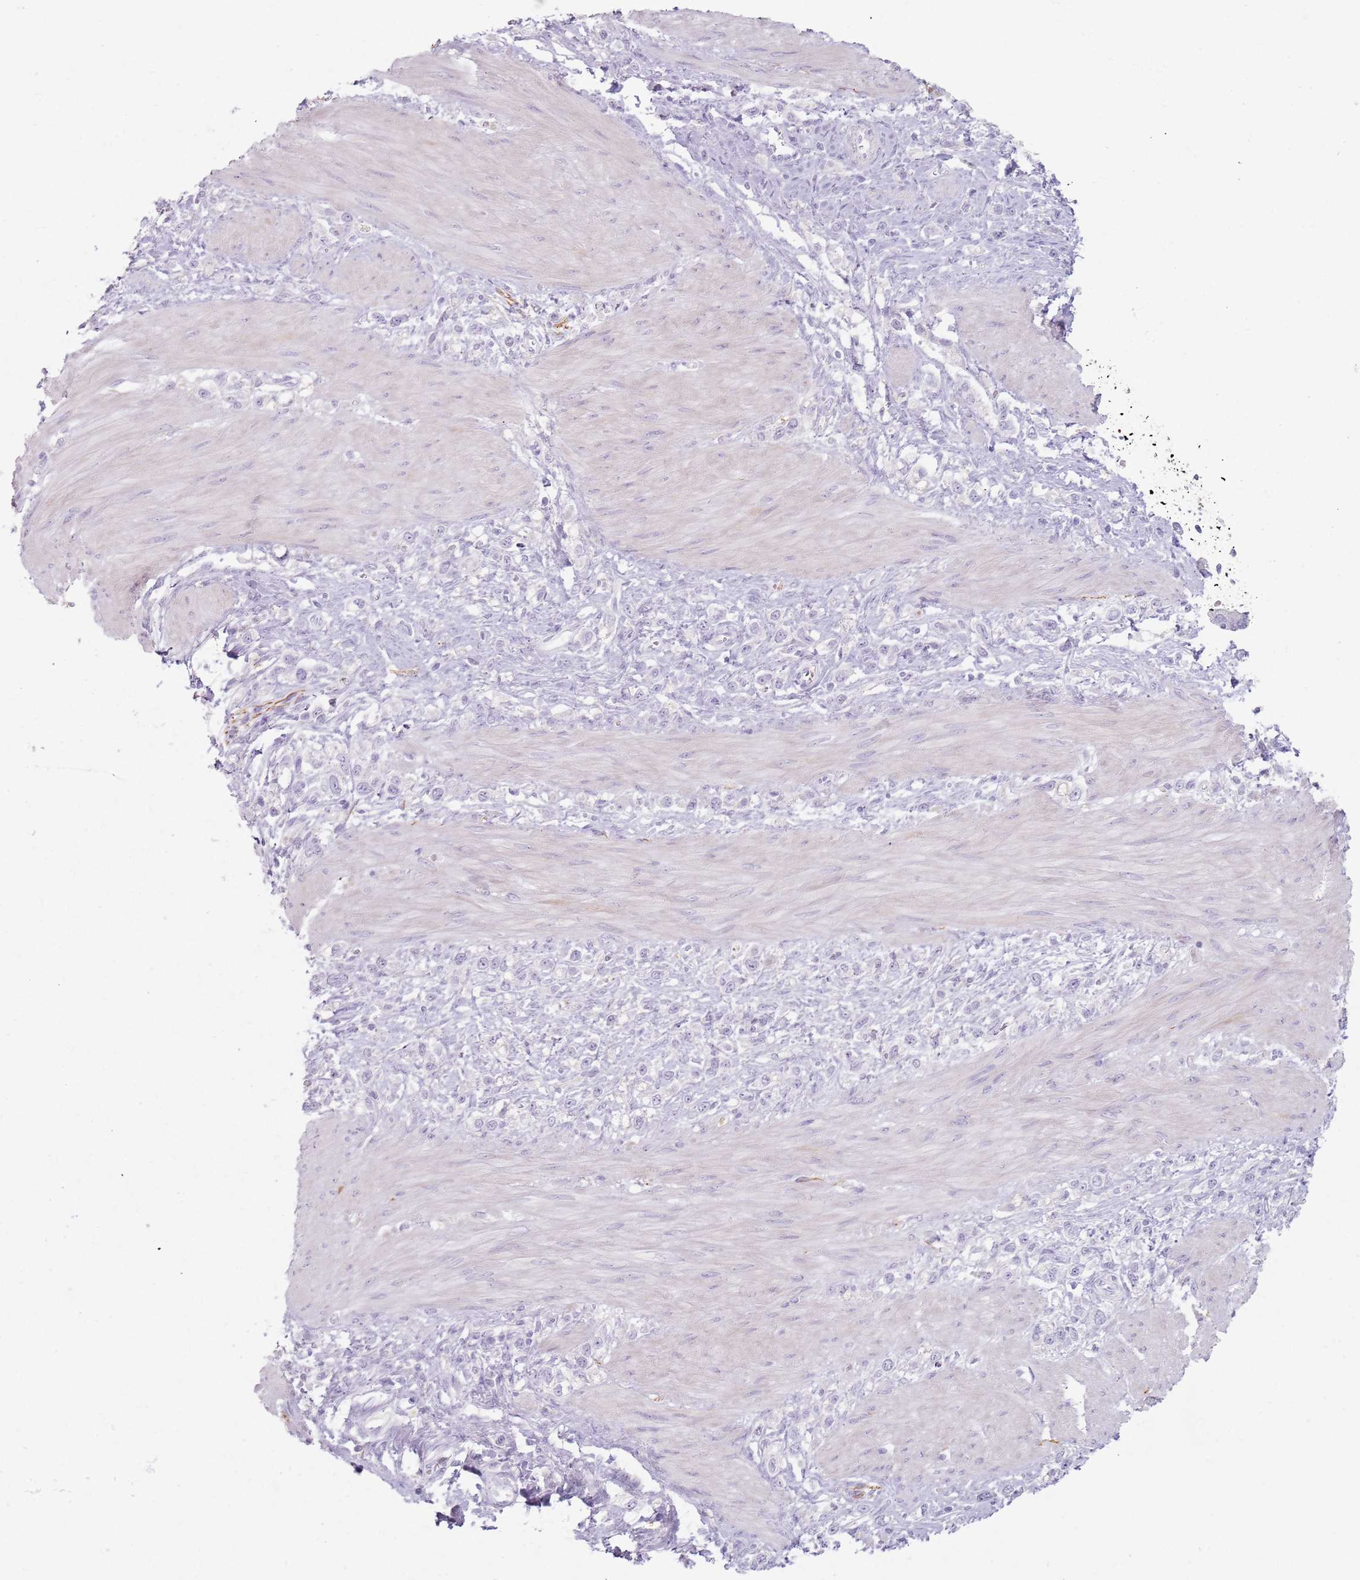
{"staining": {"intensity": "negative", "quantity": "none", "location": "none"}, "tissue": "stomach cancer", "cell_type": "Tumor cells", "image_type": "cancer", "snomed": [{"axis": "morphology", "description": "Adenocarcinoma, NOS"}, {"axis": "topography", "description": "Stomach"}], "caption": "The immunohistochemistry (IHC) photomicrograph has no significant positivity in tumor cells of stomach adenocarcinoma tissue.", "gene": "GDPGP1", "patient": {"sex": "female", "age": 65}}